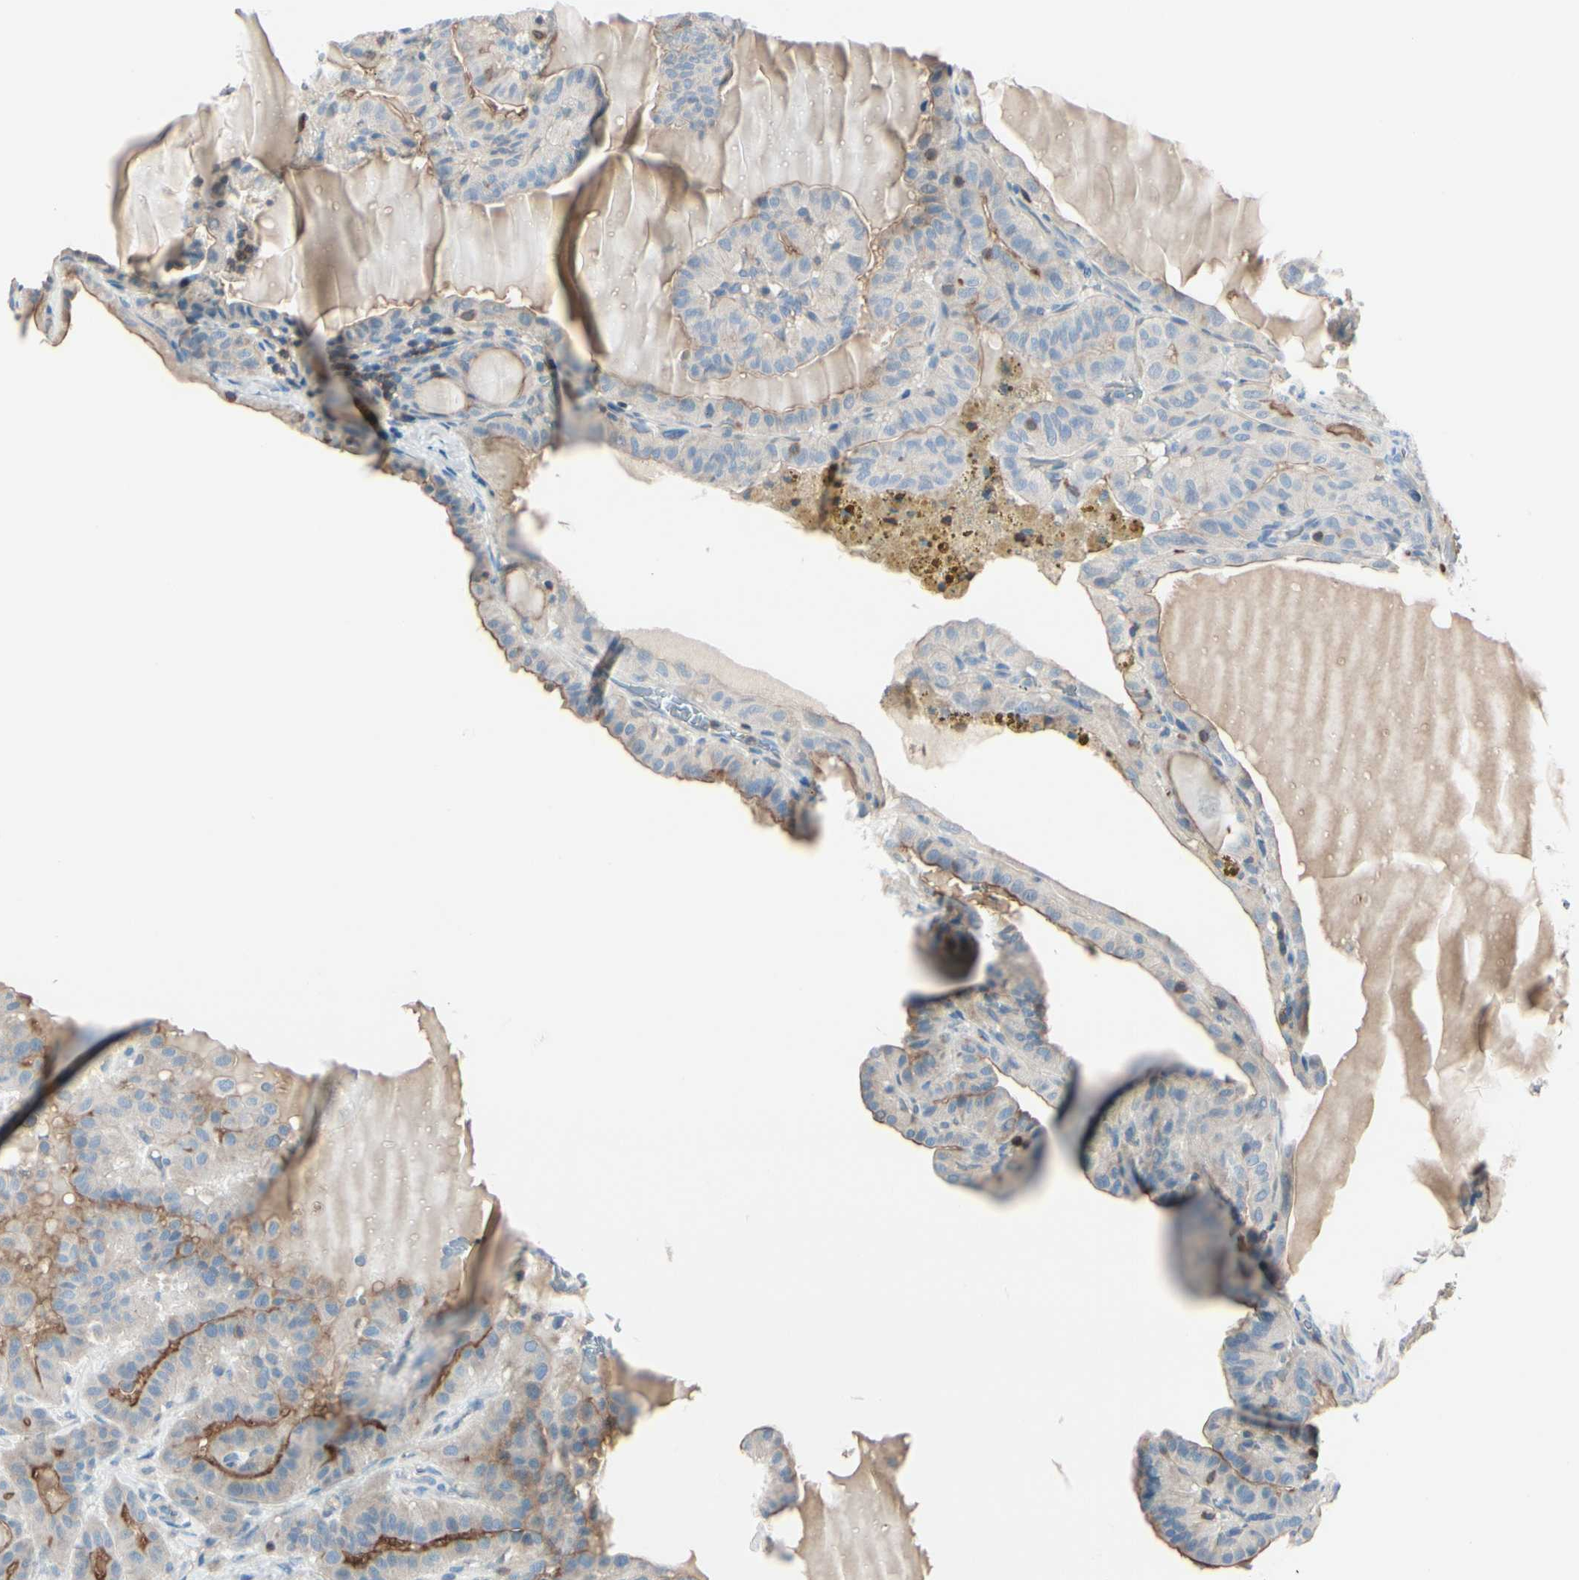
{"staining": {"intensity": "moderate", "quantity": "25%-75%", "location": "cytoplasmic/membranous"}, "tissue": "thyroid cancer", "cell_type": "Tumor cells", "image_type": "cancer", "snomed": [{"axis": "morphology", "description": "Papillary adenocarcinoma, NOS"}, {"axis": "topography", "description": "Thyroid gland"}], "caption": "Thyroid papillary adenocarcinoma stained with a protein marker reveals moderate staining in tumor cells.", "gene": "SLC9A3R1", "patient": {"sex": "male", "age": 77}}